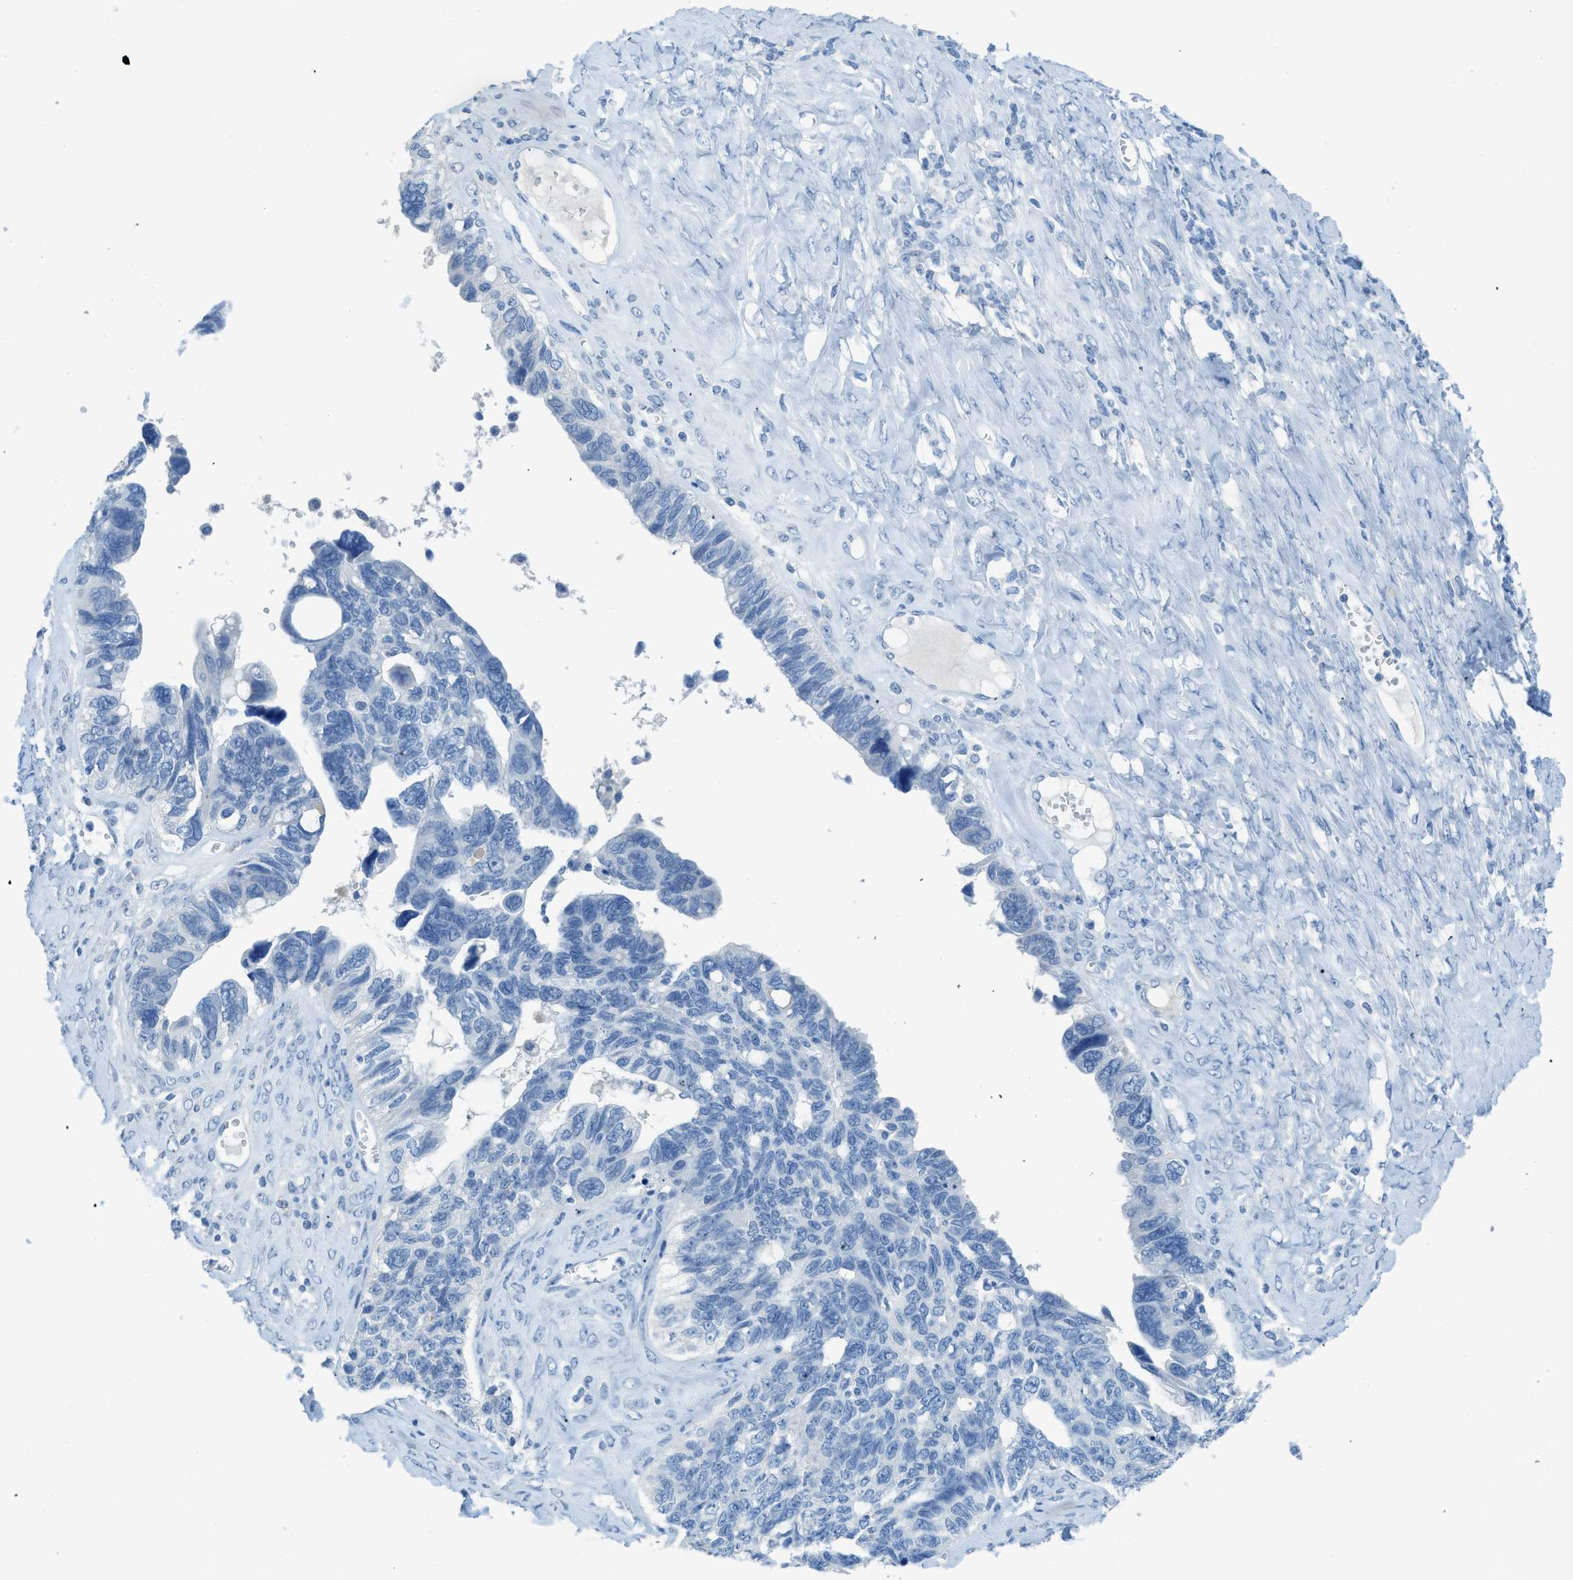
{"staining": {"intensity": "negative", "quantity": "none", "location": "none"}, "tissue": "ovarian cancer", "cell_type": "Tumor cells", "image_type": "cancer", "snomed": [{"axis": "morphology", "description": "Cystadenocarcinoma, serous, NOS"}, {"axis": "topography", "description": "Ovary"}], "caption": "There is no significant staining in tumor cells of ovarian cancer (serous cystadenocarcinoma).", "gene": "ACAN", "patient": {"sex": "female", "age": 79}}